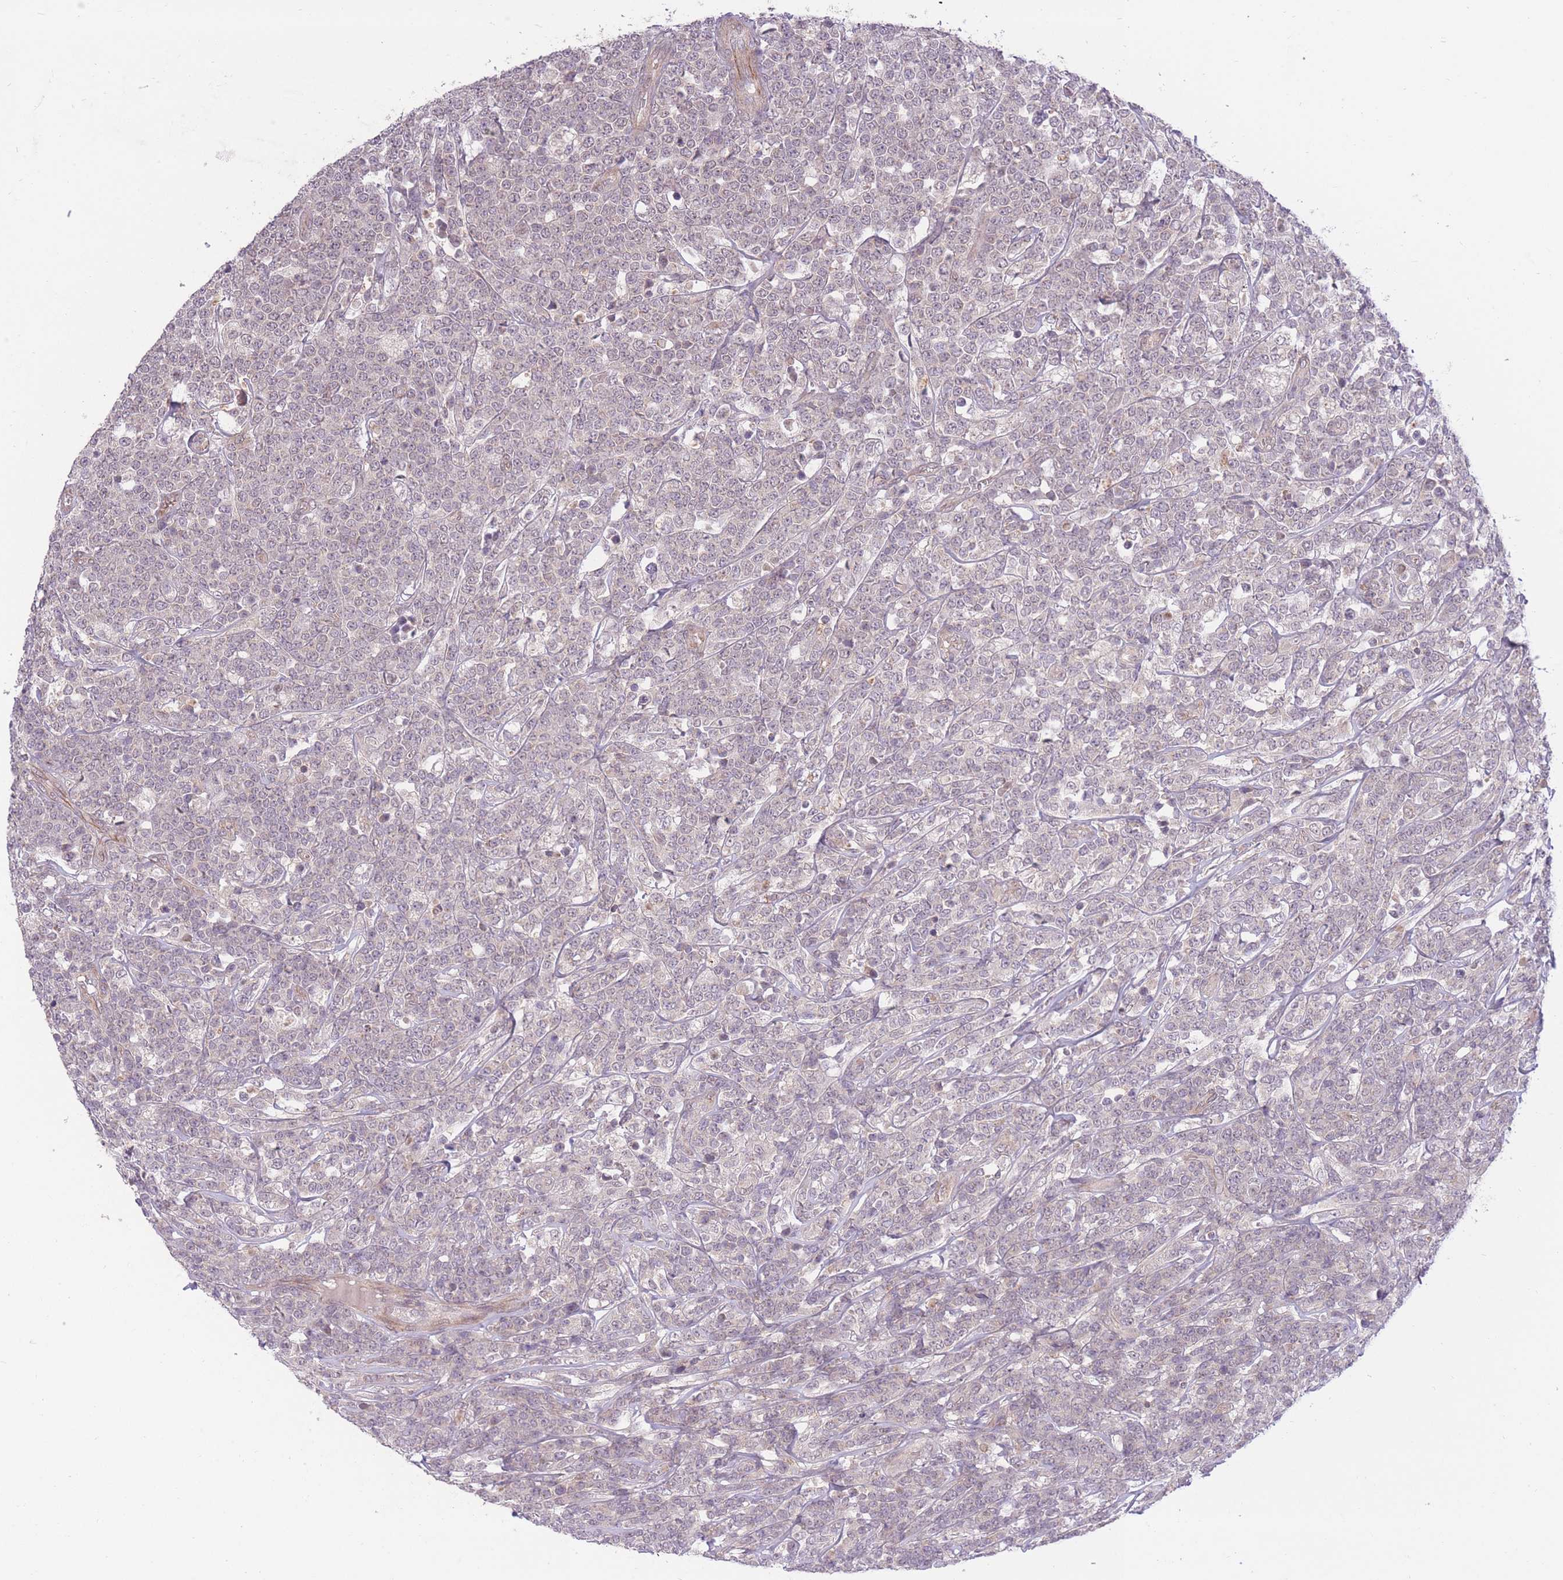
{"staining": {"intensity": "negative", "quantity": "none", "location": "none"}, "tissue": "lymphoma", "cell_type": "Tumor cells", "image_type": "cancer", "snomed": [{"axis": "morphology", "description": "Malignant lymphoma, non-Hodgkin's type, High grade"}, {"axis": "topography", "description": "Small intestine"}], "caption": "Immunohistochemistry (IHC) histopathology image of human lymphoma stained for a protein (brown), which exhibits no positivity in tumor cells. (DAB immunohistochemistry (IHC) with hematoxylin counter stain).", "gene": "ELOA2", "patient": {"sex": "male", "age": 8}}